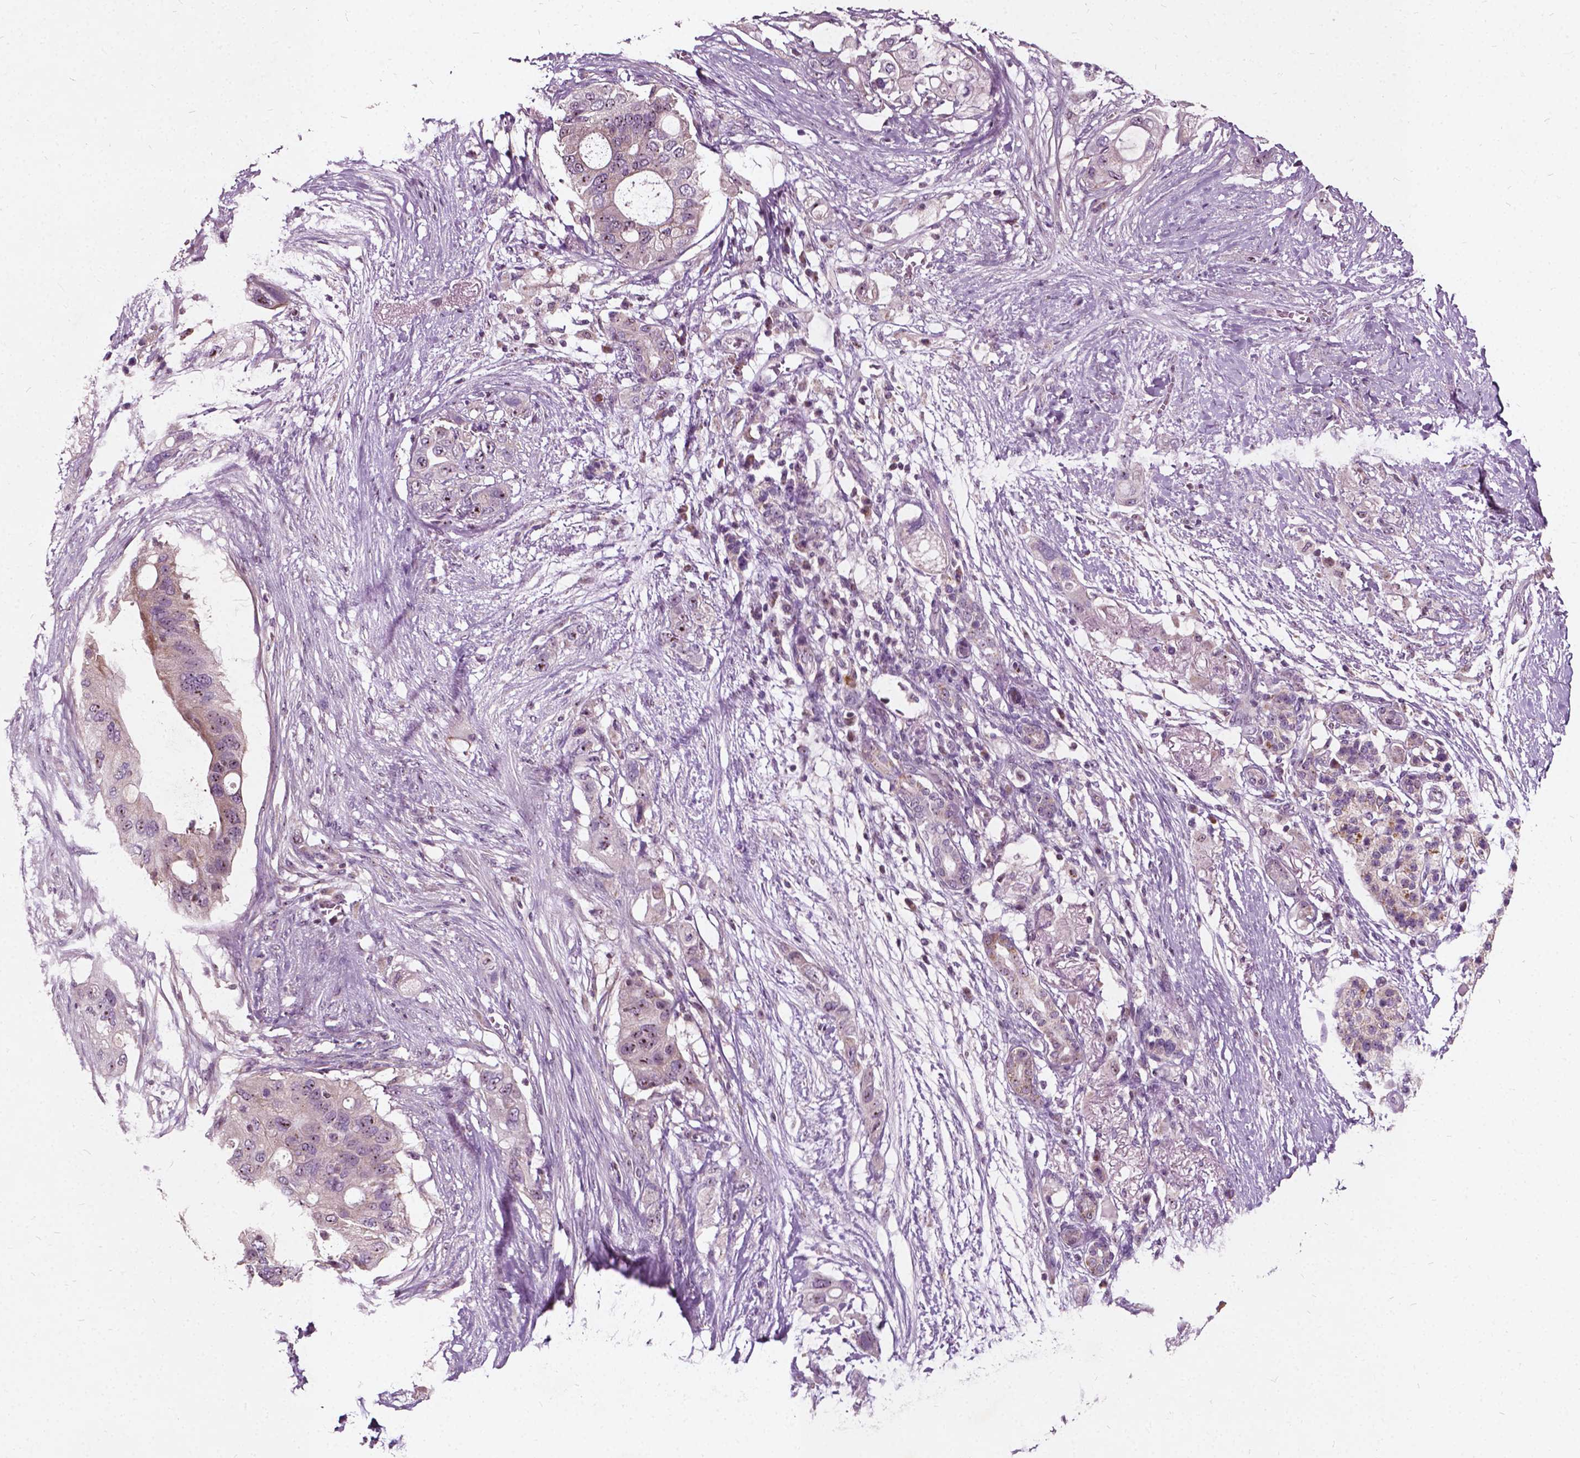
{"staining": {"intensity": "weak", "quantity": "25%-75%", "location": "nuclear"}, "tissue": "pancreatic cancer", "cell_type": "Tumor cells", "image_type": "cancer", "snomed": [{"axis": "morphology", "description": "Adenocarcinoma, NOS"}, {"axis": "topography", "description": "Pancreas"}], "caption": "A high-resolution histopathology image shows IHC staining of pancreatic adenocarcinoma, which shows weak nuclear expression in about 25%-75% of tumor cells.", "gene": "ODF3L2", "patient": {"sex": "female", "age": 72}}